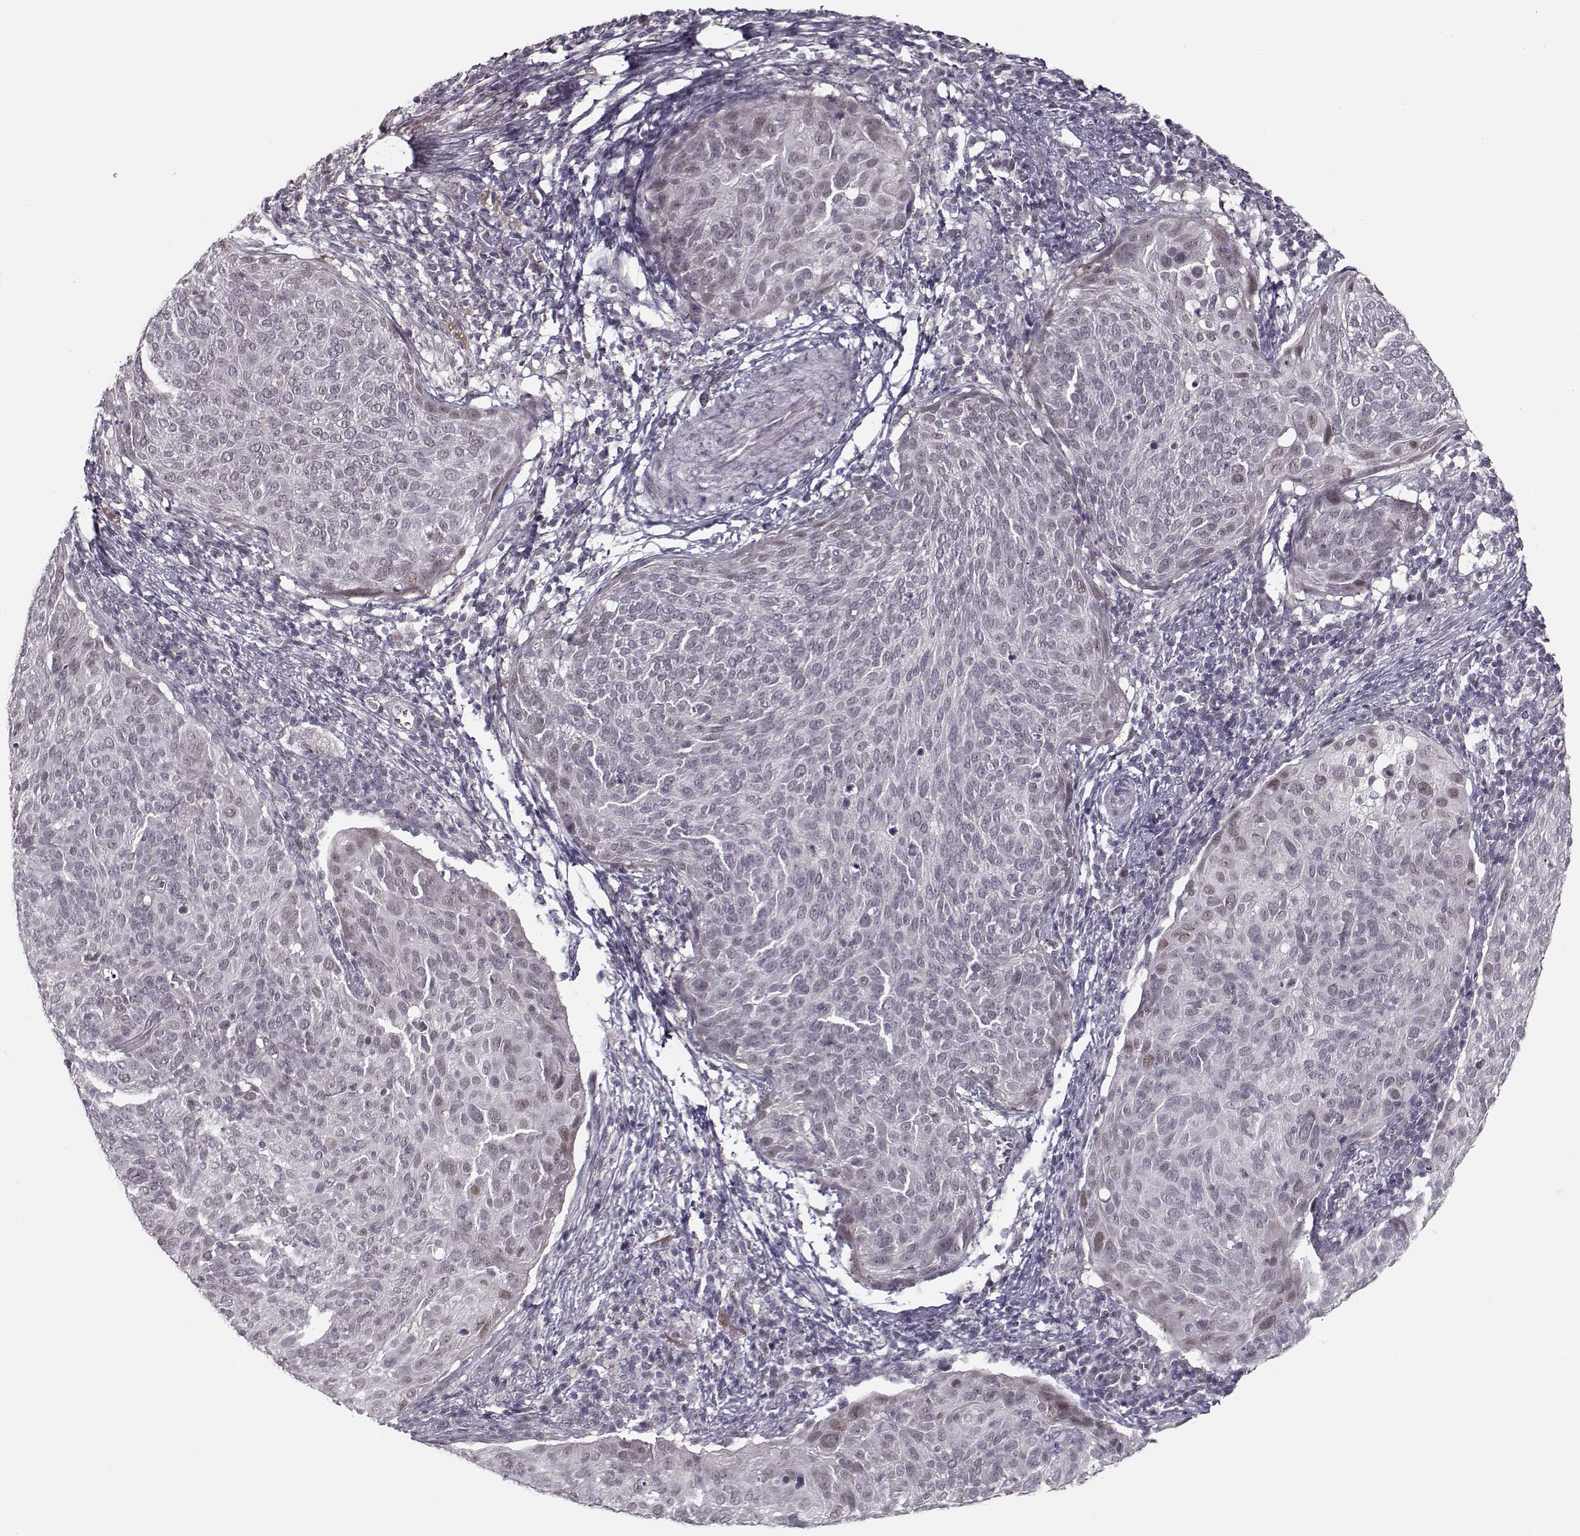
{"staining": {"intensity": "negative", "quantity": "none", "location": "none"}, "tissue": "cervical cancer", "cell_type": "Tumor cells", "image_type": "cancer", "snomed": [{"axis": "morphology", "description": "Squamous cell carcinoma, NOS"}, {"axis": "topography", "description": "Cervix"}], "caption": "This is an immunohistochemistry (IHC) photomicrograph of cervical squamous cell carcinoma. There is no staining in tumor cells.", "gene": "DNAI3", "patient": {"sex": "female", "age": 39}}